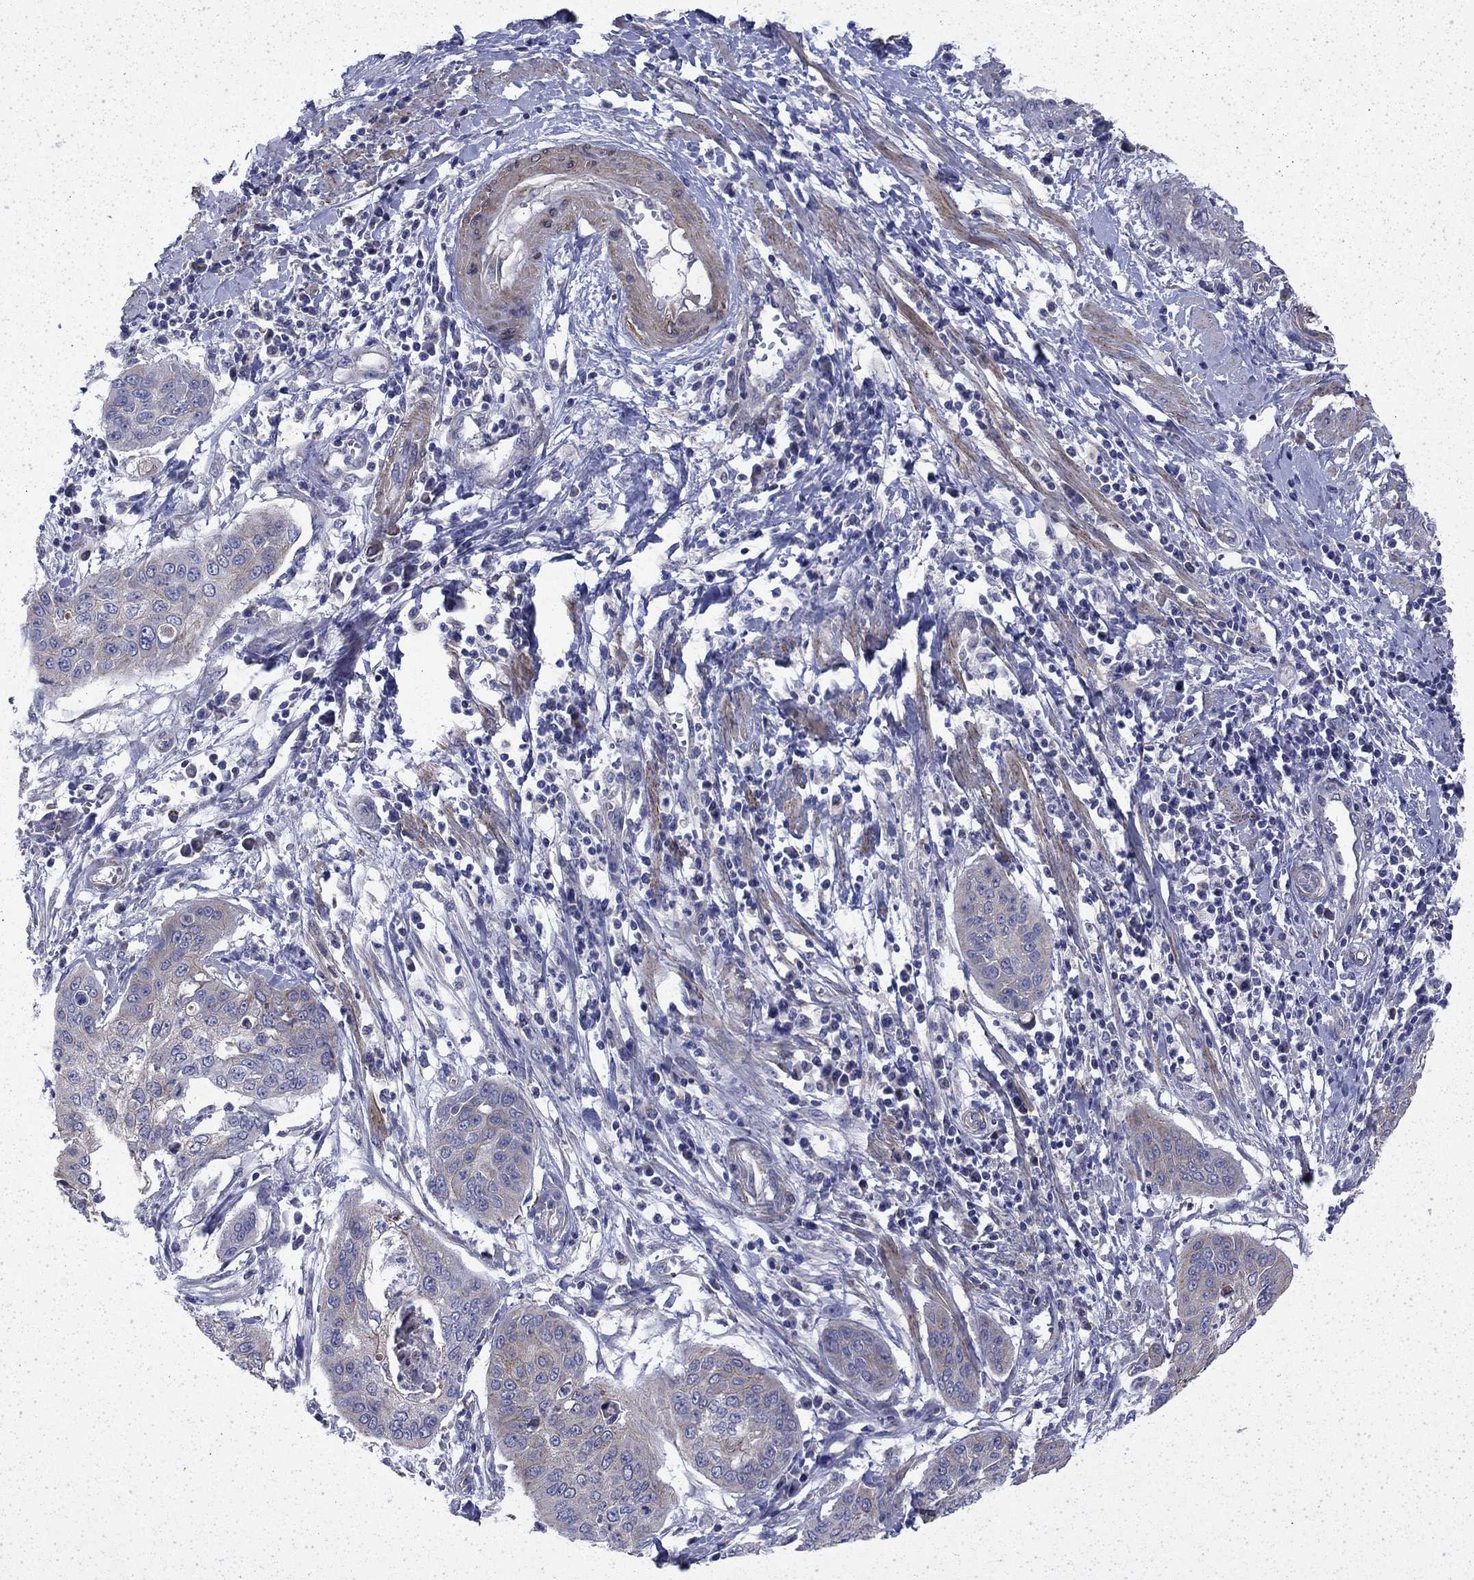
{"staining": {"intensity": "weak", "quantity": "<25%", "location": "cytoplasmic/membranous"}, "tissue": "cervical cancer", "cell_type": "Tumor cells", "image_type": "cancer", "snomed": [{"axis": "morphology", "description": "Squamous cell carcinoma, NOS"}, {"axis": "topography", "description": "Cervix"}], "caption": "The histopathology image exhibits no significant staining in tumor cells of cervical cancer. (DAB IHC visualized using brightfield microscopy, high magnification).", "gene": "DTNA", "patient": {"sex": "female", "age": 39}}